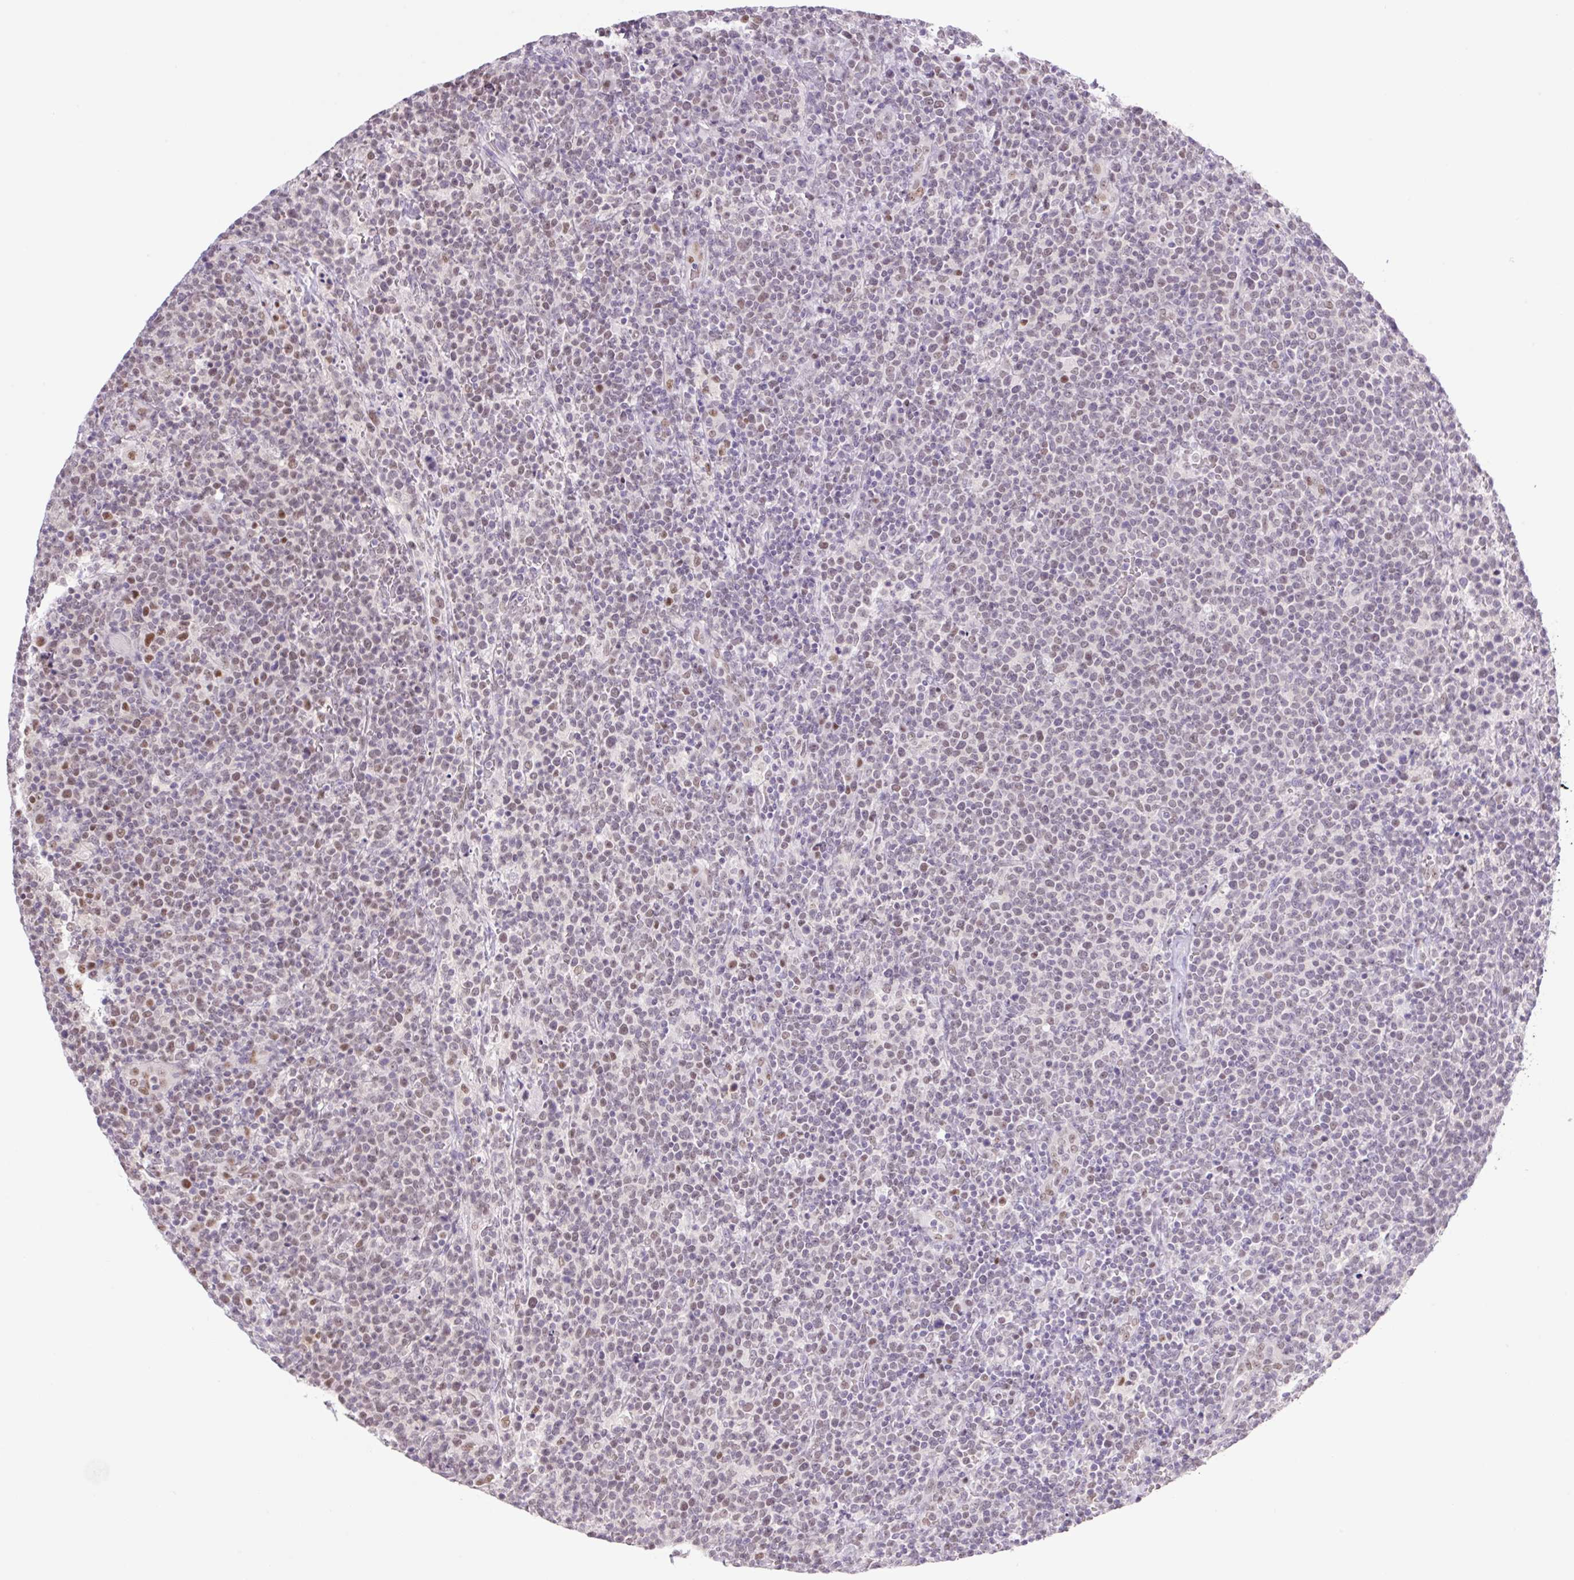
{"staining": {"intensity": "weak", "quantity": "<25%", "location": "nuclear"}, "tissue": "lymphoma", "cell_type": "Tumor cells", "image_type": "cancer", "snomed": [{"axis": "morphology", "description": "Malignant lymphoma, non-Hodgkin's type, High grade"}, {"axis": "topography", "description": "Lymph node"}], "caption": "High power microscopy photomicrograph of an immunohistochemistry photomicrograph of lymphoma, revealing no significant positivity in tumor cells. (DAB immunohistochemistry, high magnification).", "gene": "TLE3", "patient": {"sex": "male", "age": 61}}